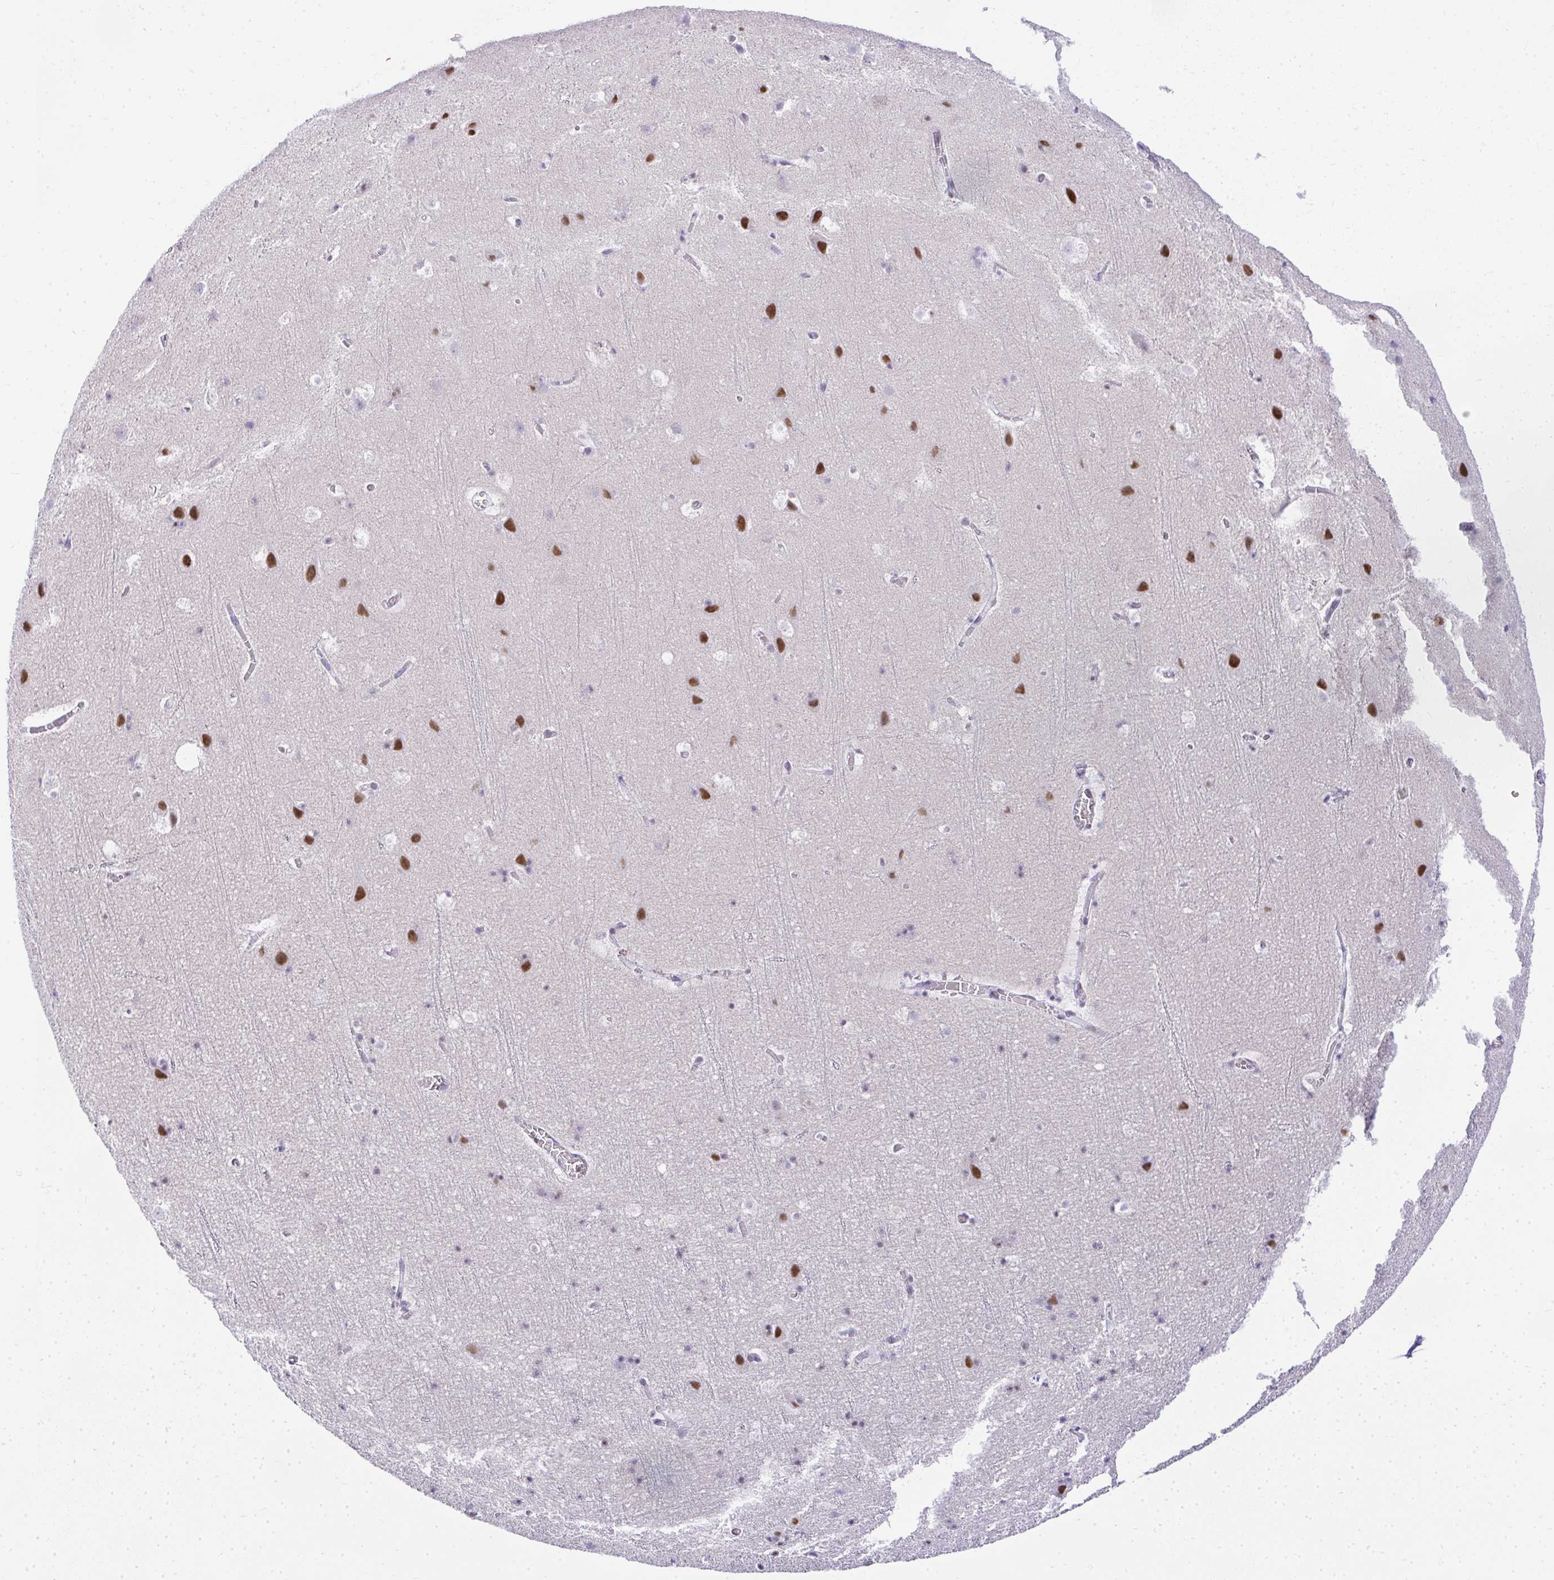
{"staining": {"intensity": "negative", "quantity": "none", "location": "none"}, "tissue": "cerebral cortex", "cell_type": "Endothelial cells", "image_type": "normal", "snomed": [{"axis": "morphology", "description": "Normal tissue, NOS"}, {"axis": "topography", "description": "Cerebral cortex"}], "caption": "Normal cerebral cortex was stained to show a protein in brown. There is no significant expression in endothelial cells.", "gene": "PLA2G1B", "patient": {"sex": "female", "age": 42}}